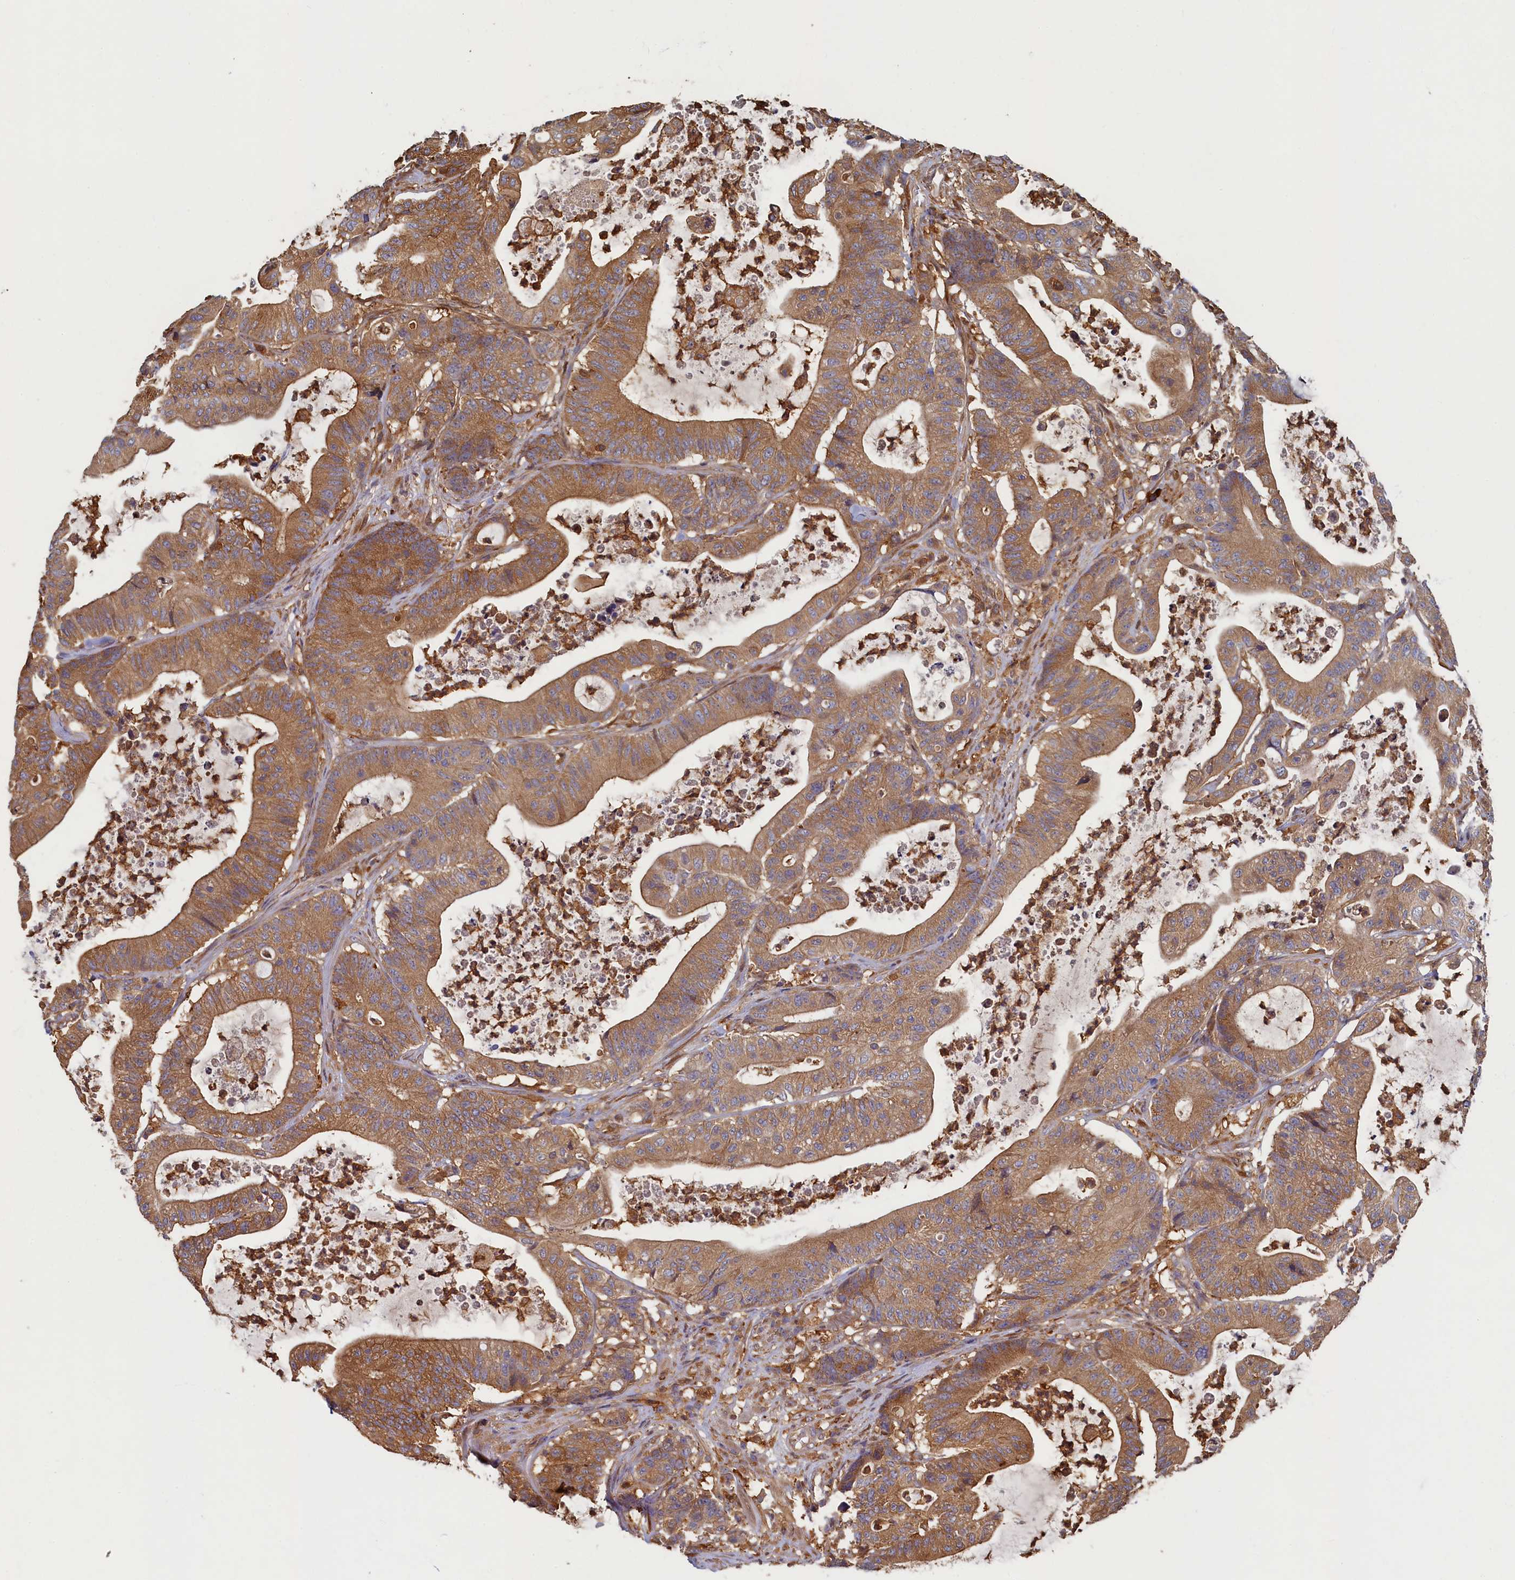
{"staining": {"intensity": "moderate", "quantity": ">75%", "location": "cytoplasmic/membranous"}, "tissue": "colorectal cancer", "cell_type": "Tumor cells", "image_type": "cancer", "snomed": [{"axis": "morphology", "description": "Adenocarcinoma, NOS"}, {"axis": "topography", "description": "Colon"}], "caption": "Colorectal cancer stained with a protein marker reveals moderate staining in tumor cells.", "gene": "TIMM8B", "patient": {"sex": "female", "age": 84}}